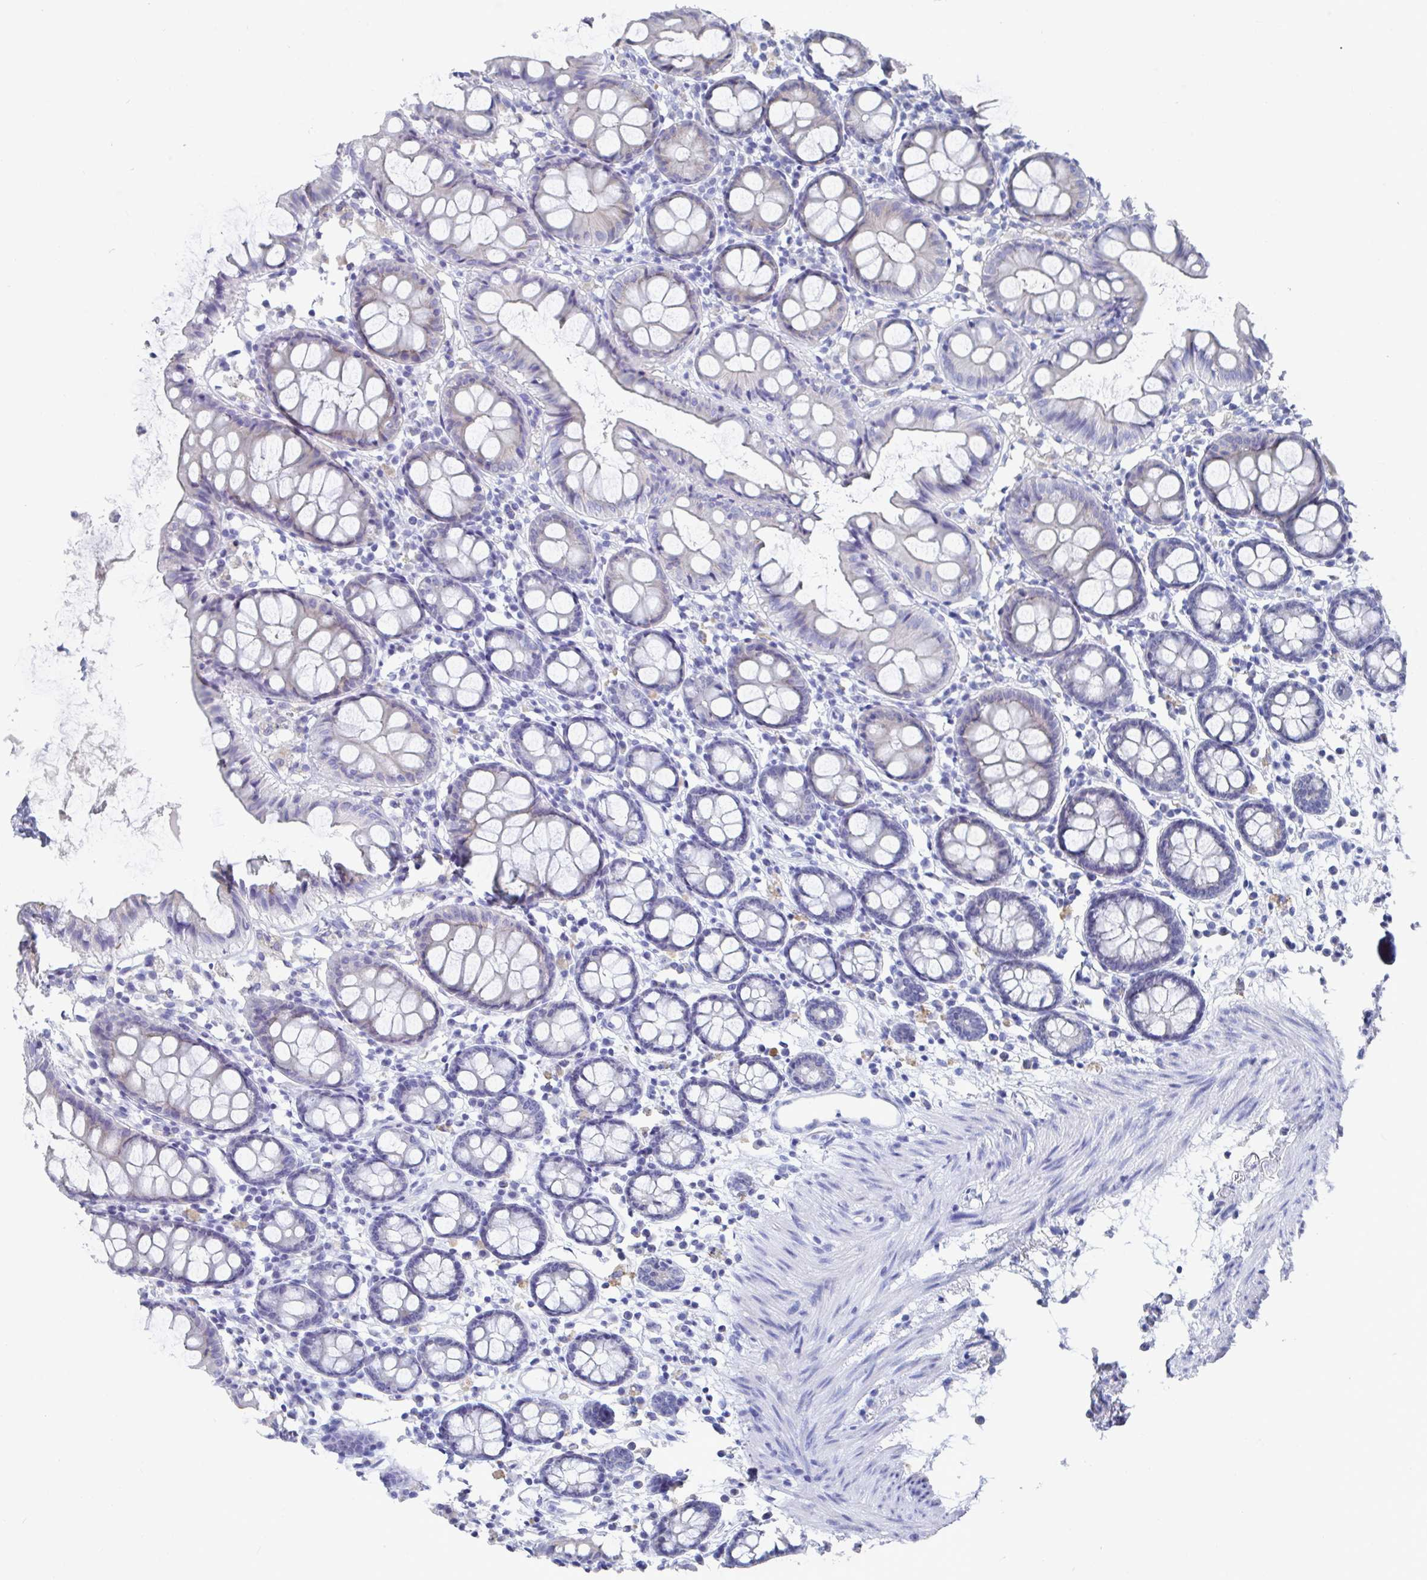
{"staining": {"intensity": "negative", "quantity": "none", "location": "none"}, "tissue": "colon", "cell_type": "Endothelial cells", "image_type": "normal", "snomed": [{"axis": "morphology", "description": "Normal tissue, NOS"}, {"axis": "topography", "description": "Colon"}], "caption": "Unremarkable colon was stained to show a protein in brown. There is no significant staining in endothelial cells.", "gene": "TAS2R39", "patient": {"sex": "female", "age": 84}}